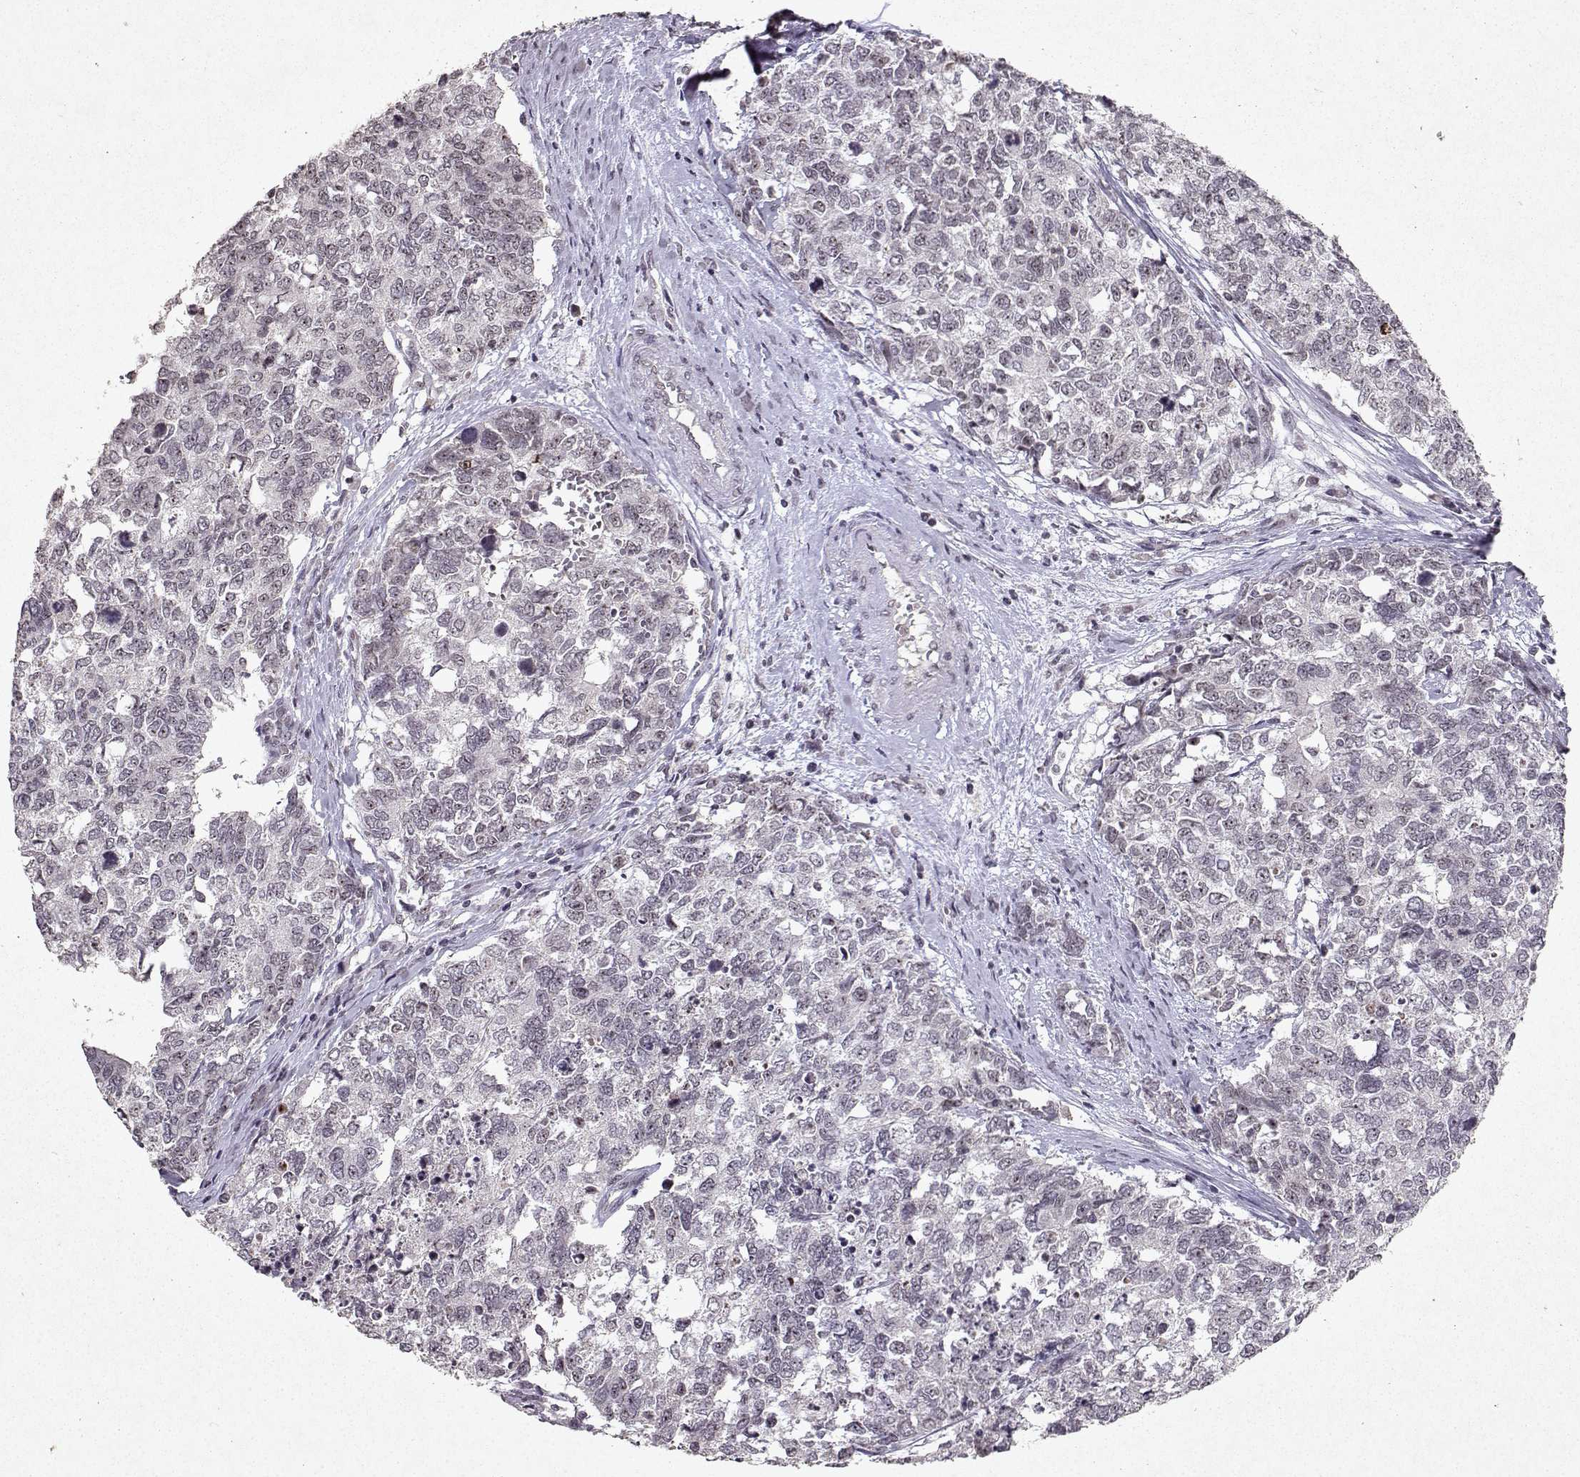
{"staining": {"intensity": "negative", "quantity": "none", "location": "none"}, "tissue": "cervical cancer", "cell_type": "Tumor cells", "image_type": "cancer", "snomed": [{"axis": "morphology", "description": "Squamous cell carcinoma, NOS"}, {"axis": "topography", "description": "Cervix"}], "caption": "Tumor cells are negative for protein expression in human cervical squamous cell carcinoma.", "gene": "DDX56", "patient": {"sex": "female", "age": 63}}